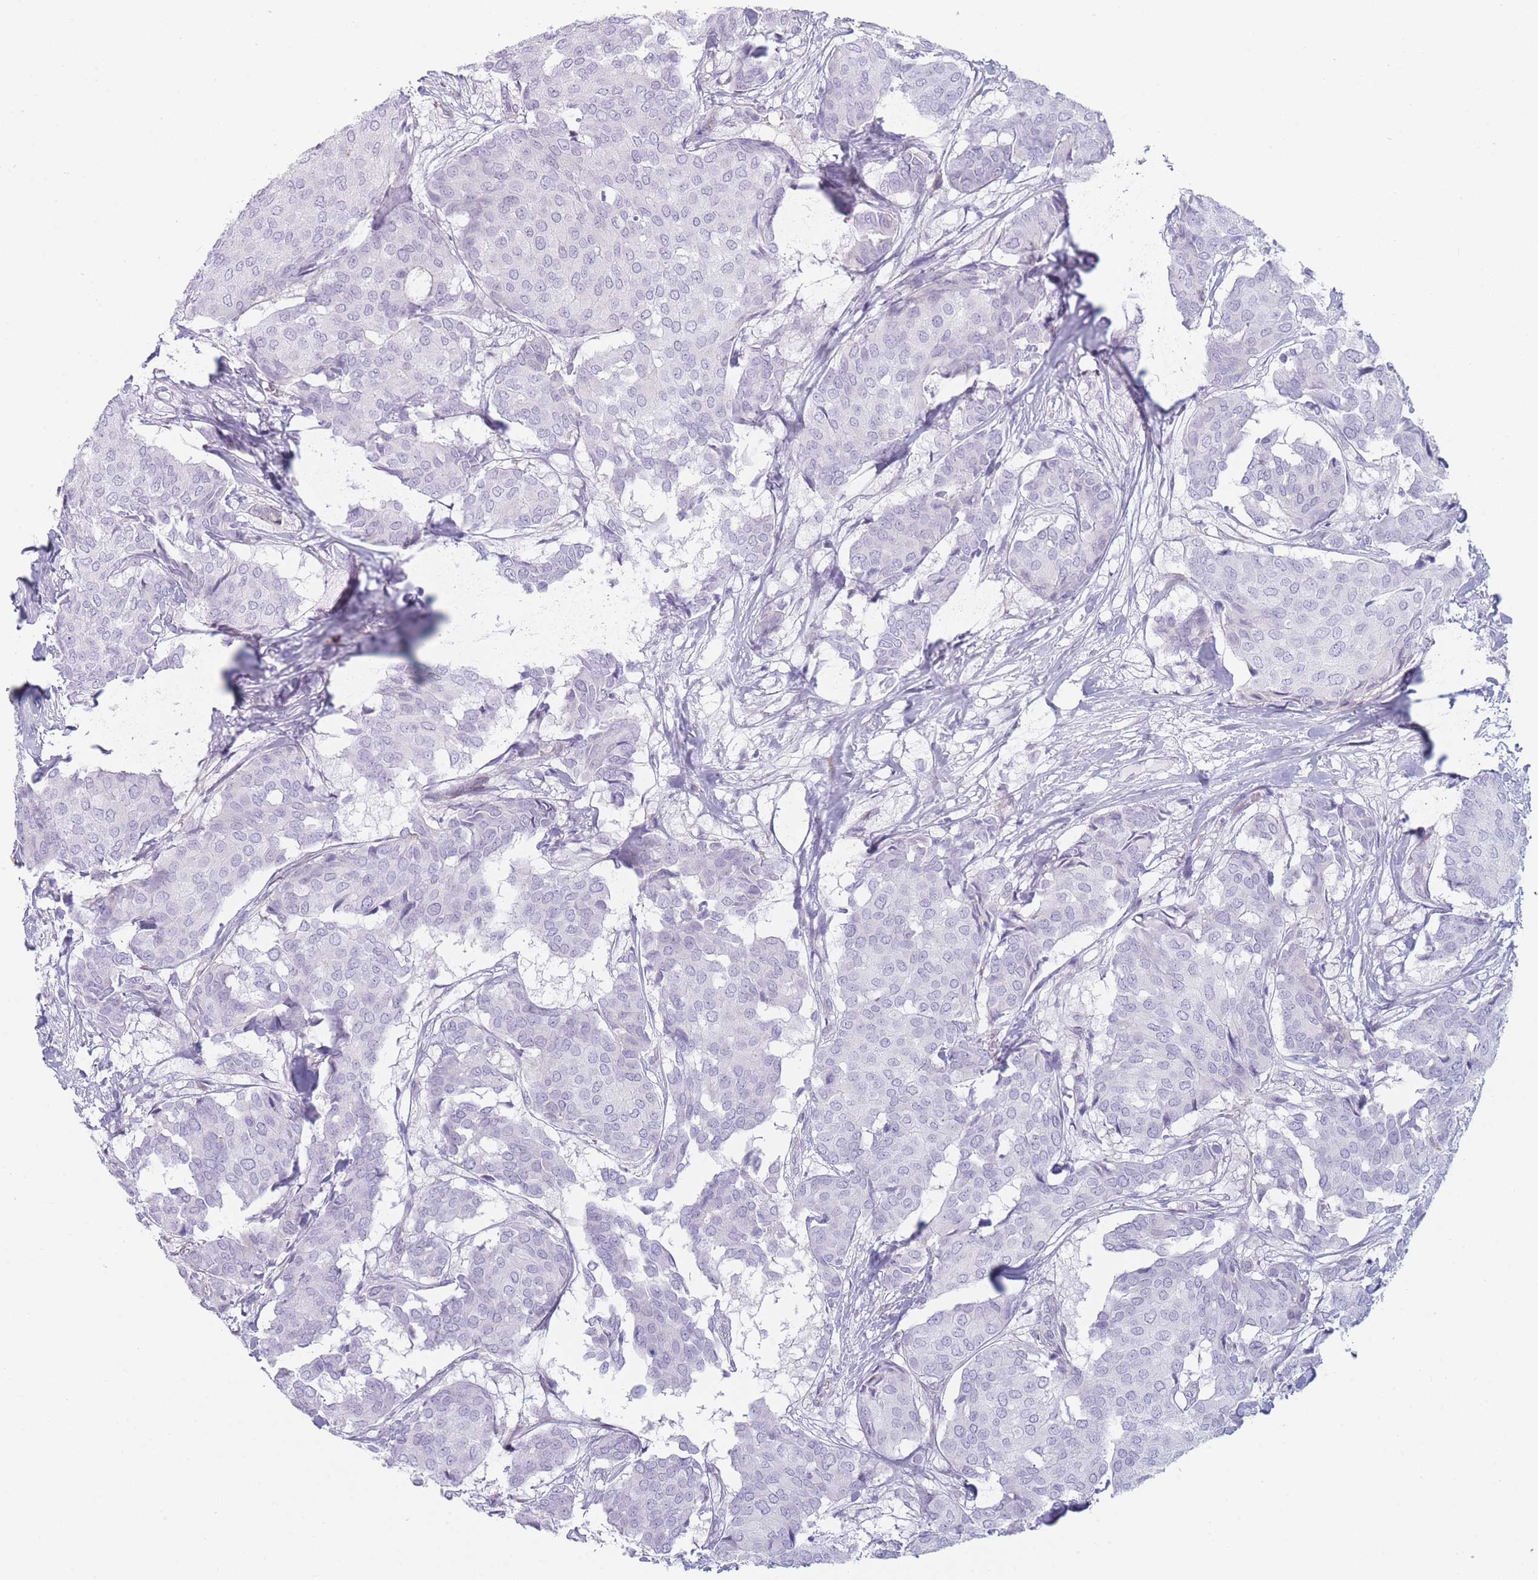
{"staining": {"intensity": "negative", "quantity": "none", "location": "none"}, "tissue": "breast cancer", "cell_type": "Tumor cells", "image_type": "cancer", "snomed": [{"axis": "morphology", "description": "Duct carcinoma"}, {"axis": "topography", "description": "Breast"}], "caption": "Protein analysis of breast infiltrating ductal carcinoma displays no significant expression in tumor cells.", "gene": "IFNA6", "patient": {"sex": "female", "age": 75}}